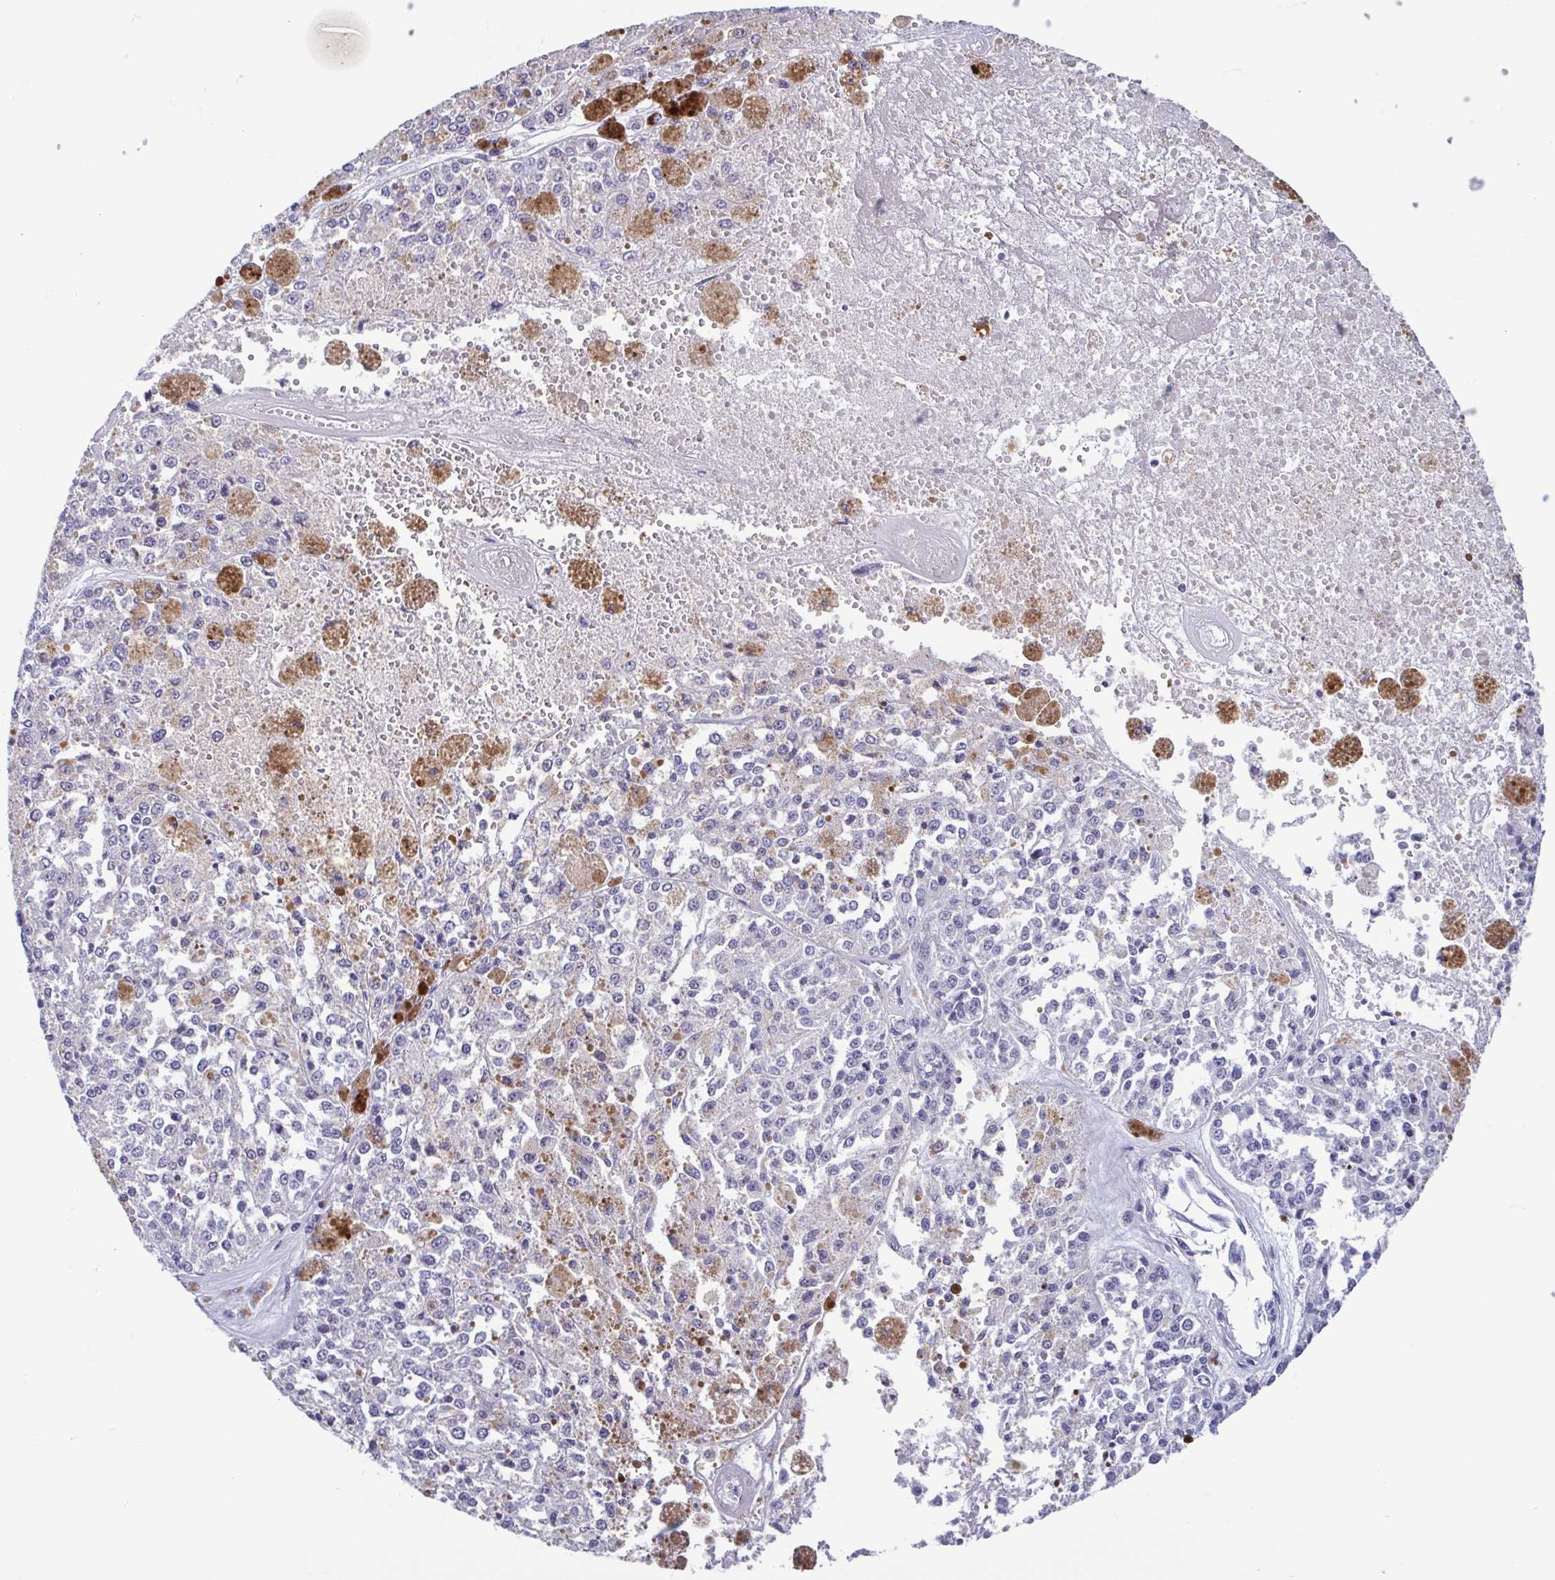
{"staining": {"intensity": "negative", "quantity": "none", "location": "none"}, "tissue": "melanoma", "cell_type": "Tumor cells", "image_type": "cancer", "snomed": [{"axis": "morphology", "description": "Malignant melanoma, Metastatic site"}, {"axis": "topography", "description": "Lymph node"}], "caption": "Image shows no significant protein expression in tumor cells of melanoma.", "gene": "PERM1", "patient": {"sex": "female", "age": 64}}